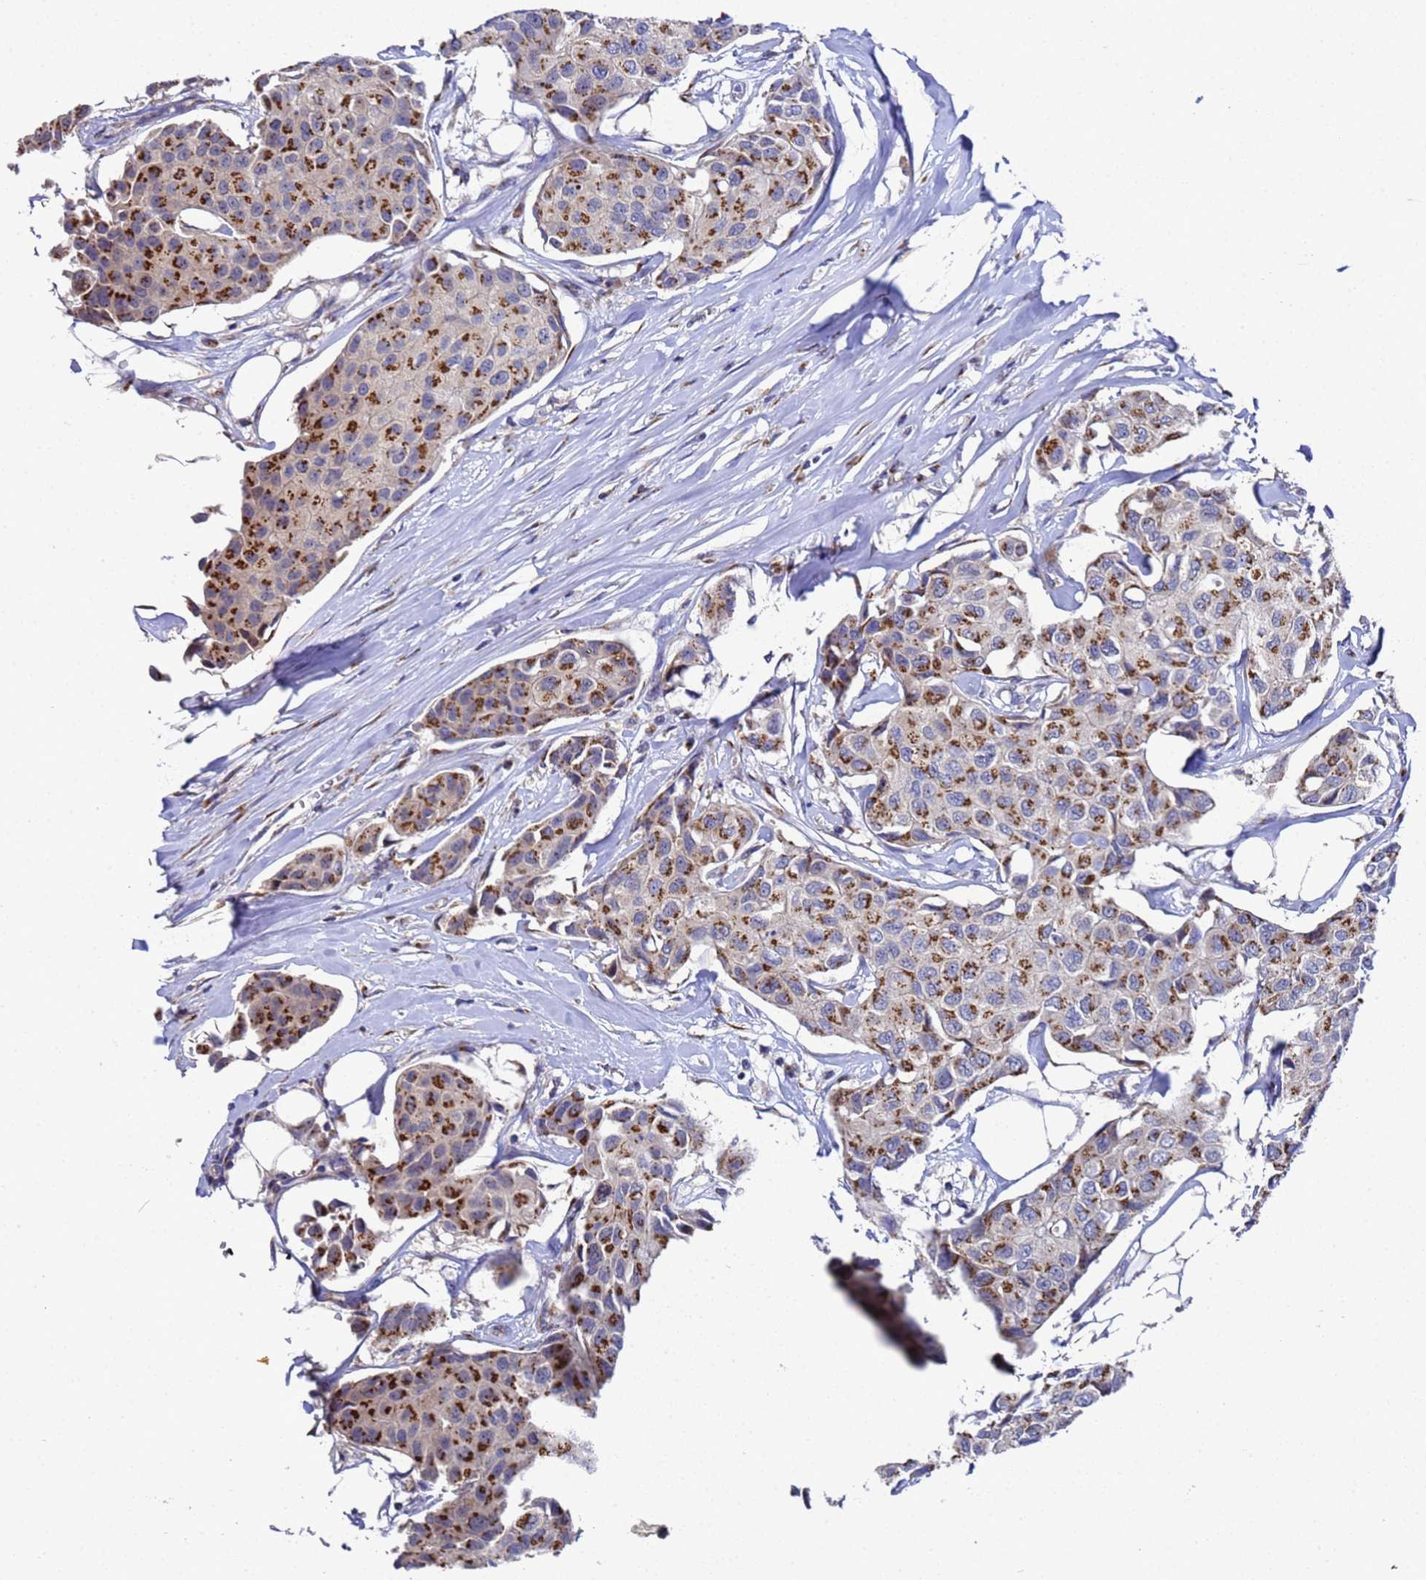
{"staining": {"intensity": "strong", "quantity": ">75%", "location": "cytoplasmic/membranous"}, "tissue": "breast cancer", "cell_type": "Tumor cells", "image_type": "cancer", "snomed": [{"axis": "morphology", "description": "Duct carcinoma"}, {"axis": "topography", "description": "Breast"}], "caption": "Protein expression analysis of breast cancer displays strong cytoplasmic/membranous expression in about >75% of tumor cells.", "gene": "NSUN6", "patient": {"sex": "female", "age": 80}}